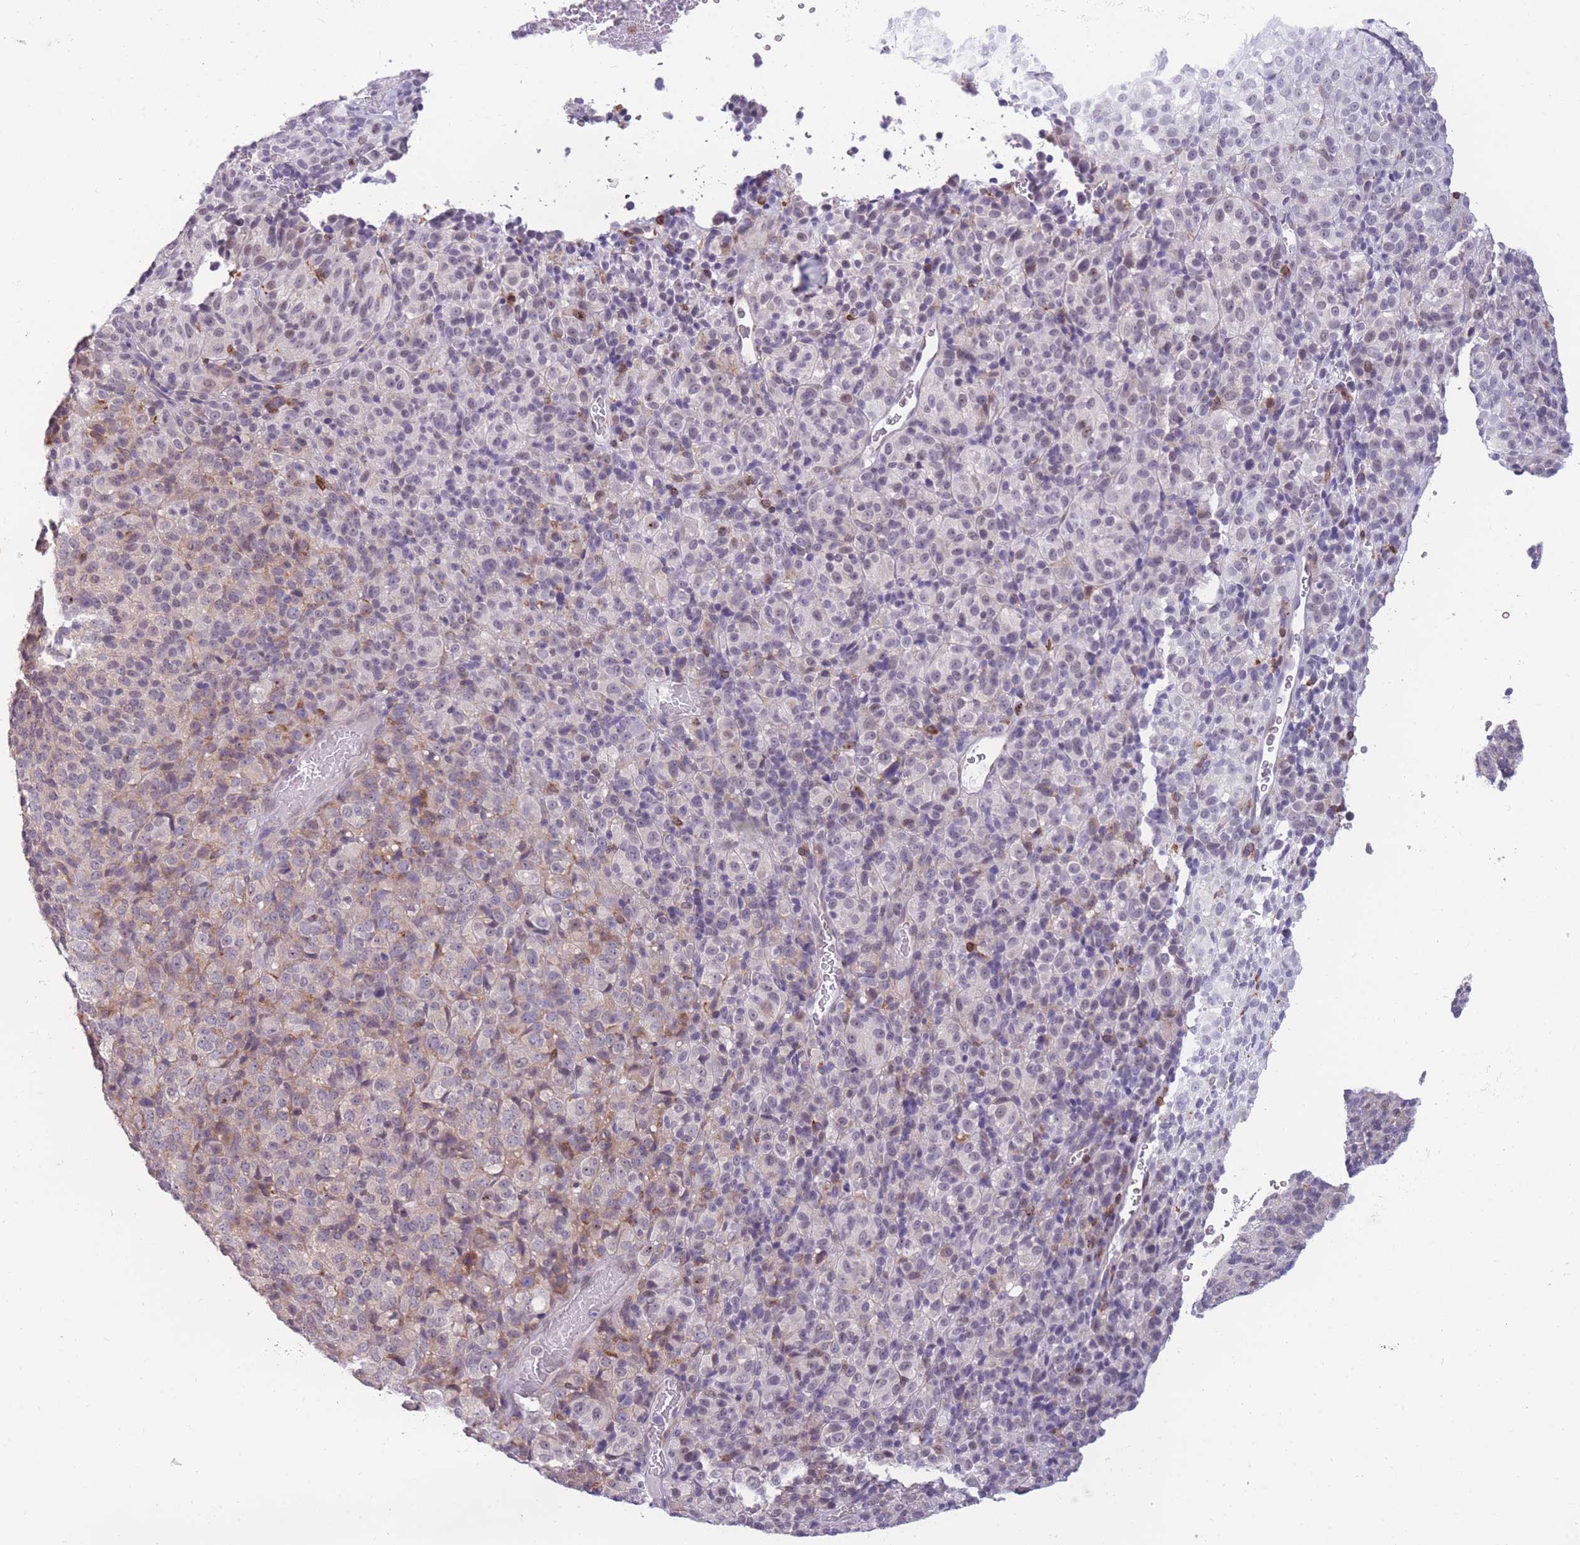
{"staining": {"intensity": "weak", "quantity": "<25%", "location": "cytoplasmic/membranous"}, "tissue": "melanoma", "cell_type": "Tumor cells", "image_type": "cancer", "snomed": [{"axis": "morphology", "description": "Malignant melanoma, Metastatic site"}, {"axis": "topography", "description": "Brain"}], "caption": "Immunohistochemistry image of neoplastic tissue: melanoma stained with DAB (3,3'-diaminobenzidine) demonstrates no significant protein expression in tumor cells. (DAB (3,3'-diaminobenzidine) immunohistochemistry, high magnification).", "gene": "TMEM121", "patient": {"sex": "female", "age": 56}}